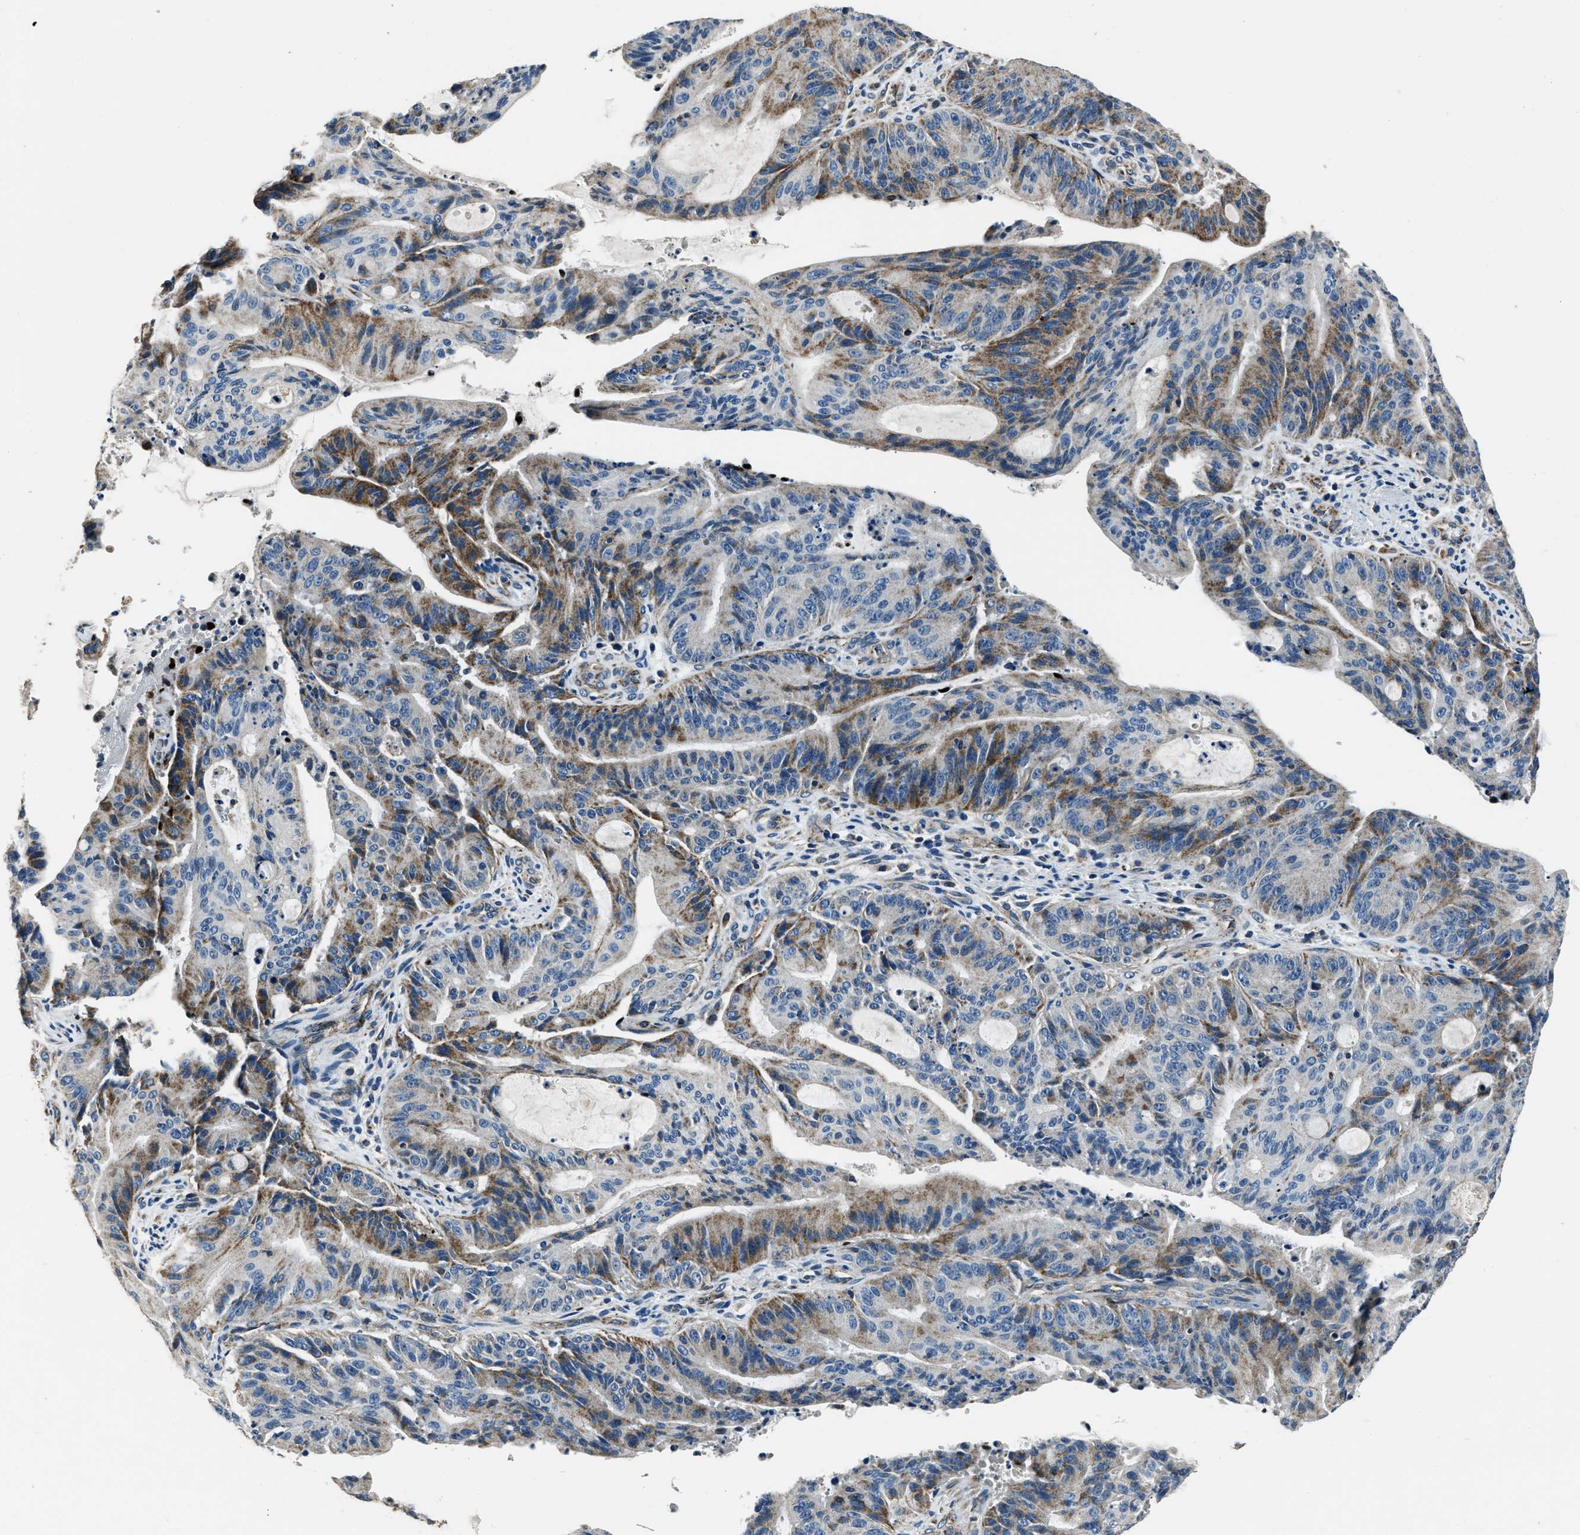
{"staining": {"intensity": "moderate", "quantity": "25%-75%", "location": "cytoplasmic/membranous"}, "tissue": "liver cancer", "cell_type": "Tumor cells", "image_type": "cancer", "snomed": [{"axis": "morphology", "description": "Normal tissue, NOS"}, {"axis": "morphology", "description": "Cholangiocarcinoma"}, {"axis": "topography", "description": "Liver"}, {"axis": "topography", "description": "Peripheral nerve tissue"}], "caption": "Liver cancer (cholangiocarcinoma) was stained to show a protein in brown. There is medium levels of moderate cytoplasmic/membranous expression in about 25%-75% of tumor cells. The protein of interest is stained brown, and the nuclei are stained in blue (DAB (3,3'-diaminobenzidine) IHC with brightfield microscopy, high magnification).", "gene": "OGDH", "patient": {"sex": "female", "age": 73}}